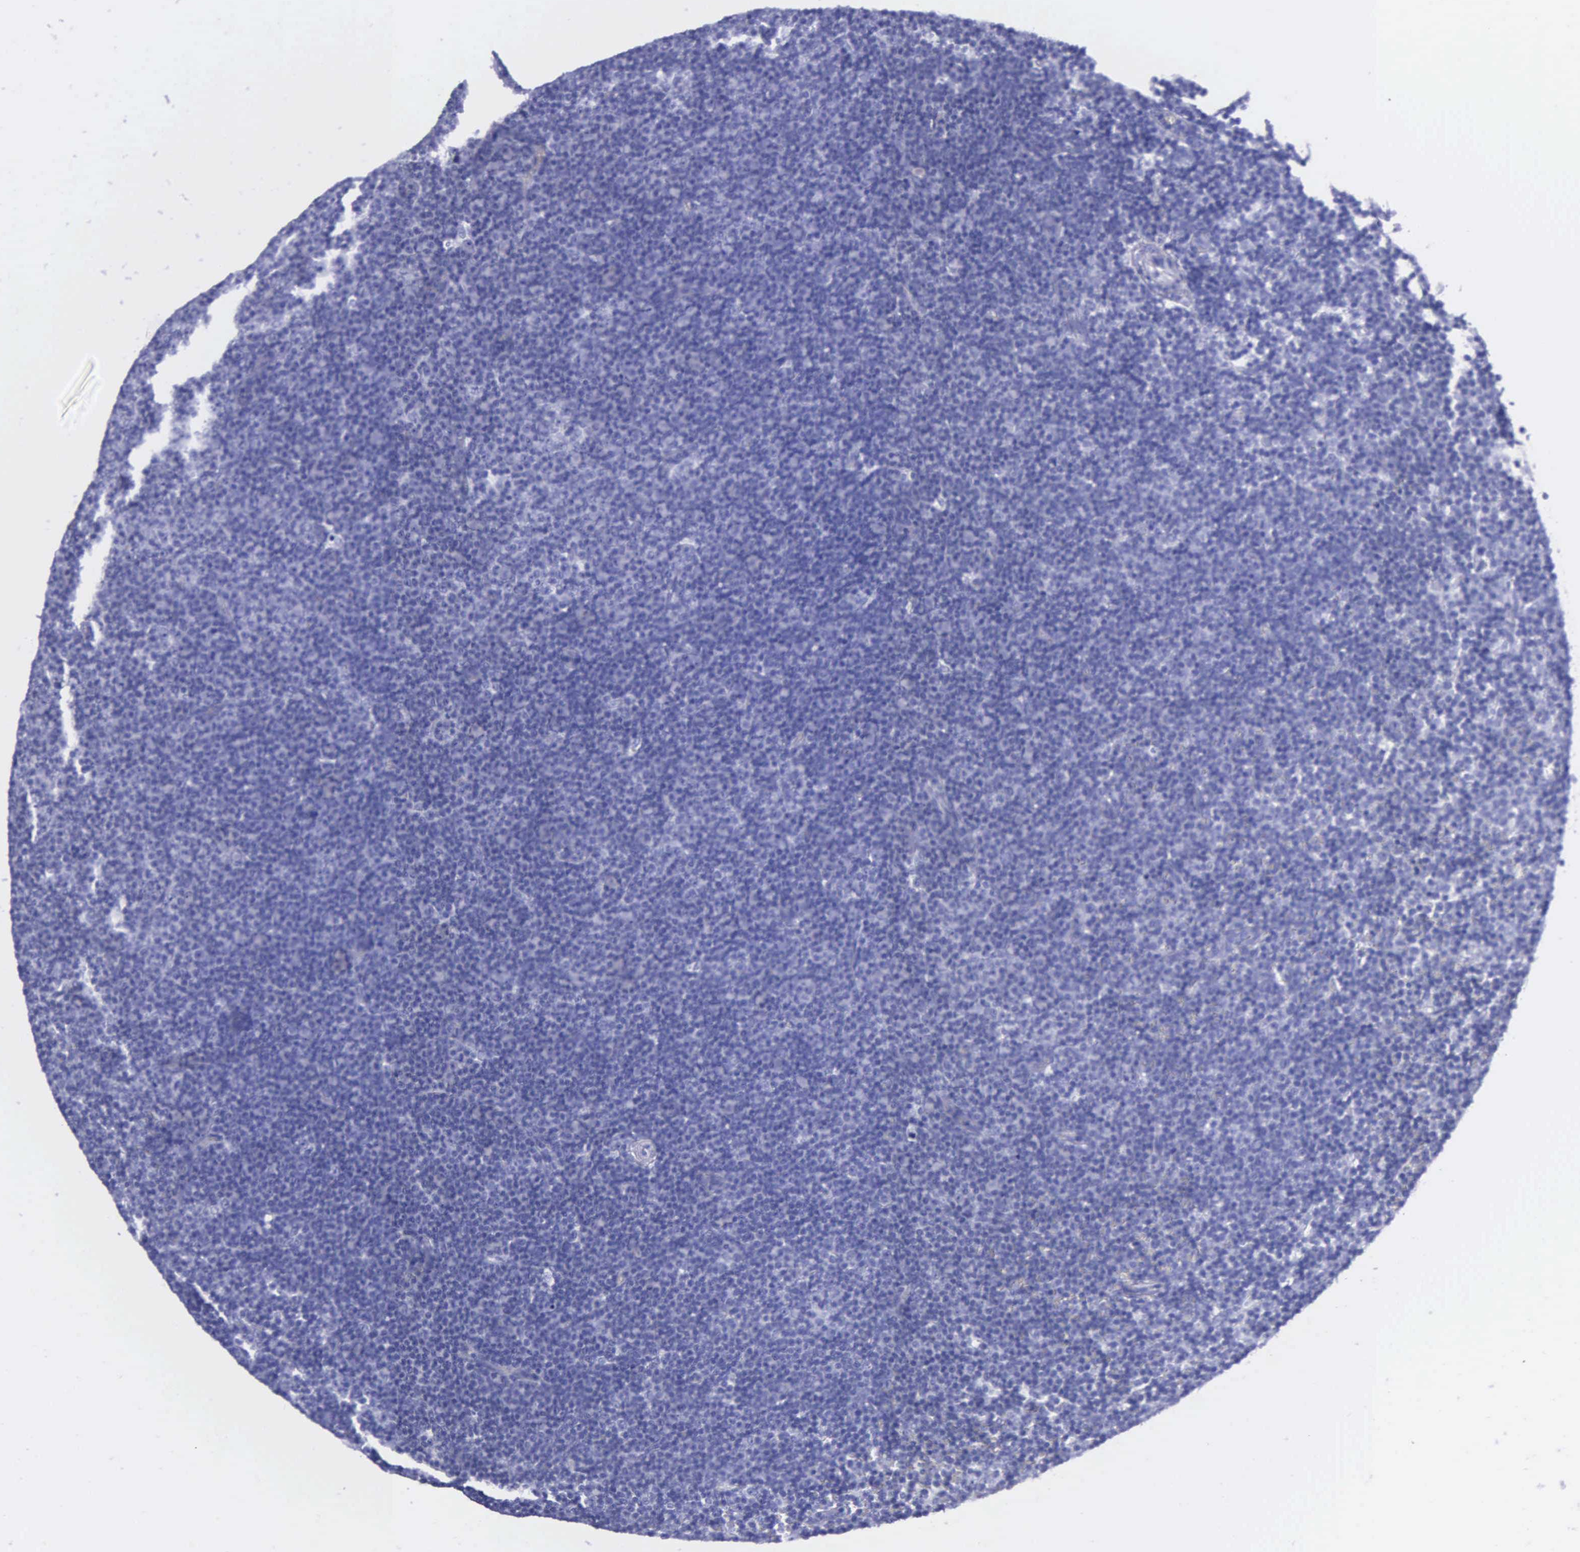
{"staining": {"intensity": "negative", "quantity": "none", "location": "none"}, "tissue": "lymphoma", "cell_type": "Tumor cells", "image_type": "cancer", "snomed": [{"axis": "morphology", "description": "Malignant lymphoma, non-Hodgkin's type, Low grade"}, {"axis": "topography", "description": "Lymph node"}], "caption": "Immunohistochemistry image of lymphoma stained for a protein (brown), which exhibits no staining in tumor cells.", "gene": "KLK3", "patient": {"sex": "male", "age": 57}}